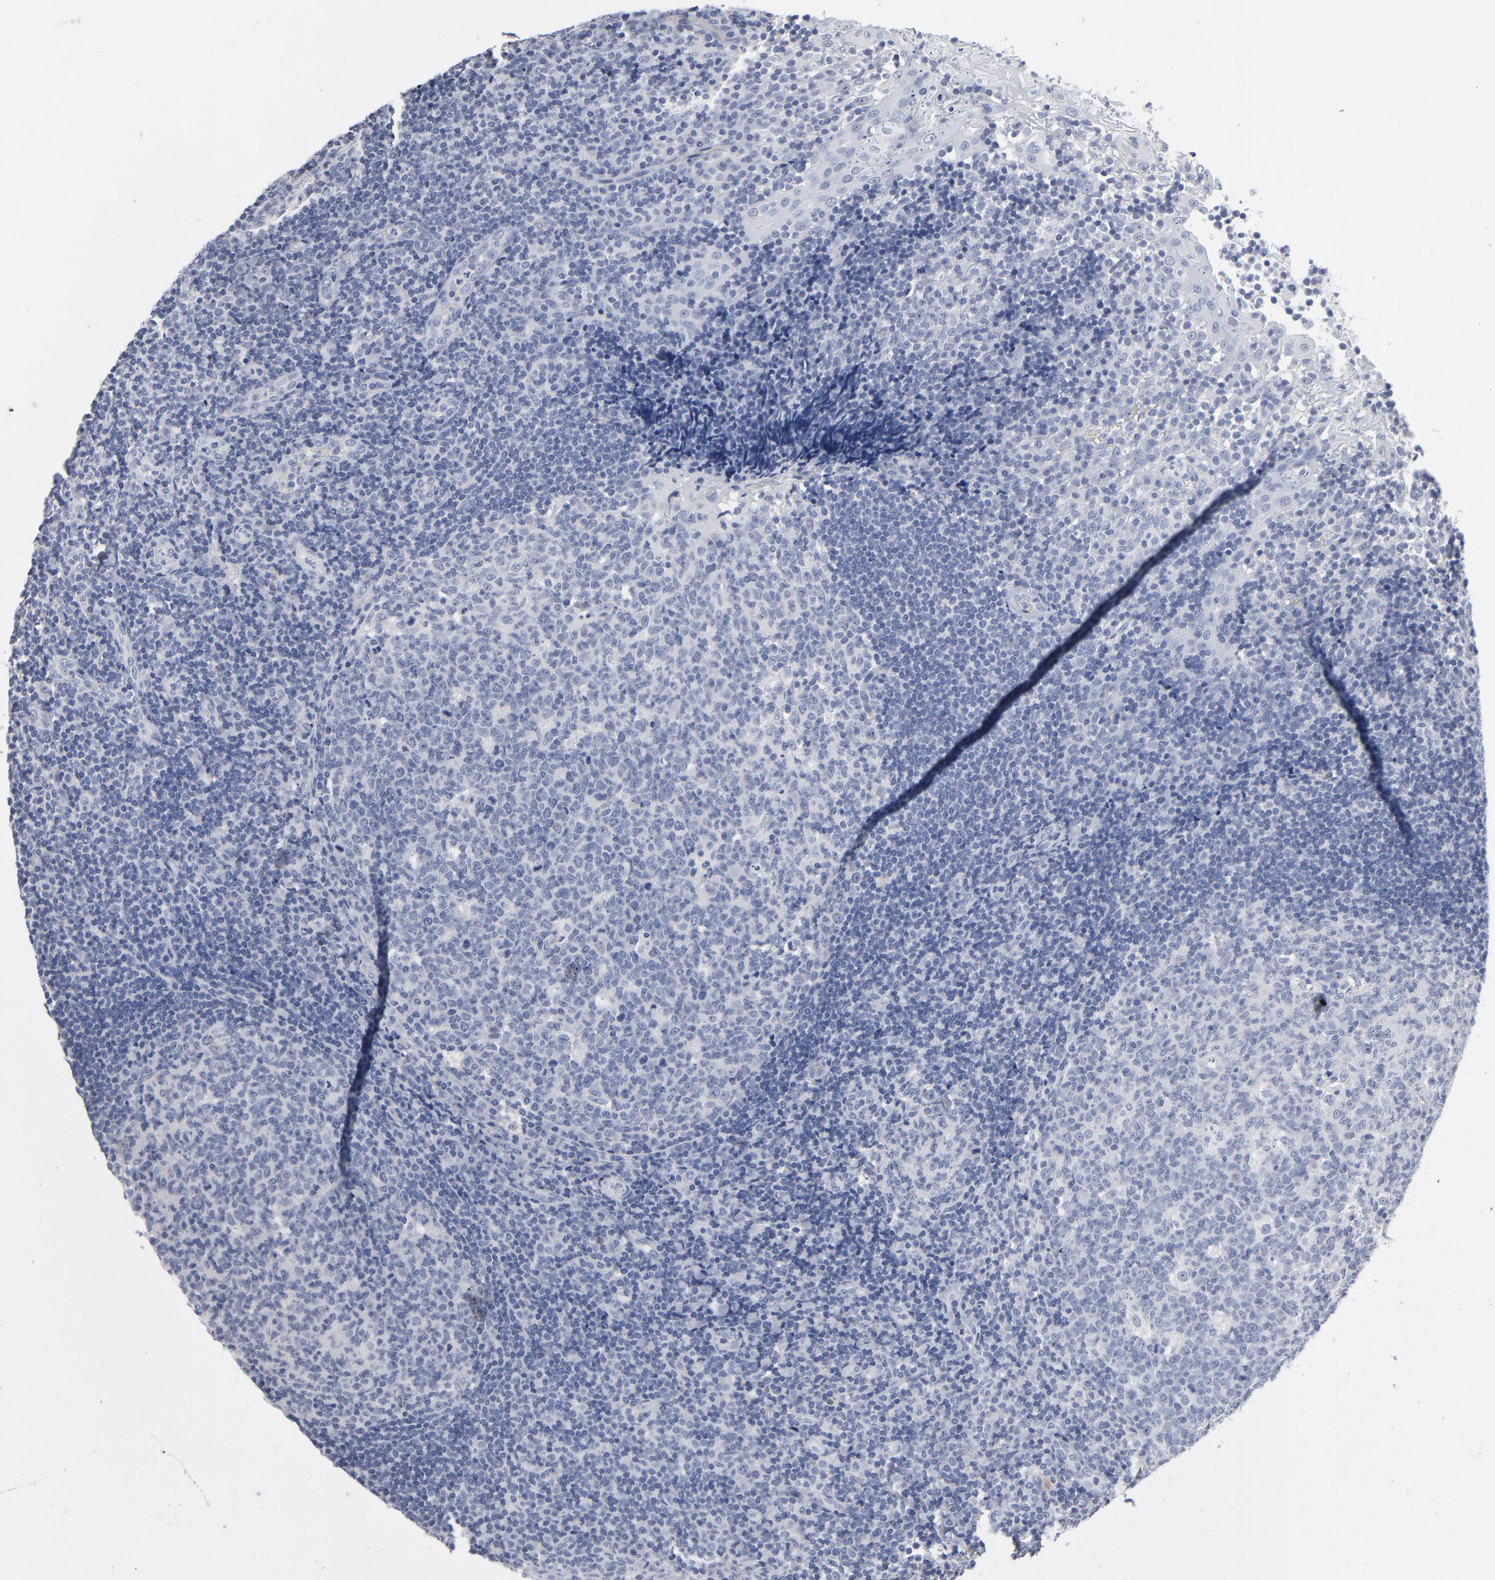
{"staining": {"intensity": "negative", "quantity": "none", "location": "none"}, "tissue": "tonsil", "cell_type": "Germinal center cells", "image_type": "normal", "snomed": [{"axis": "morphology", "description": "Normal tissue, NOS"}, {"axis": "topography", "description": "Tonsil"}], "caption": "DAB immunohistochemical staining of benign human tonsil exhibits no significant expression in germinal center cells.", "gene": "PAGE1", "patient": {"sex": "female", "age": 40}}